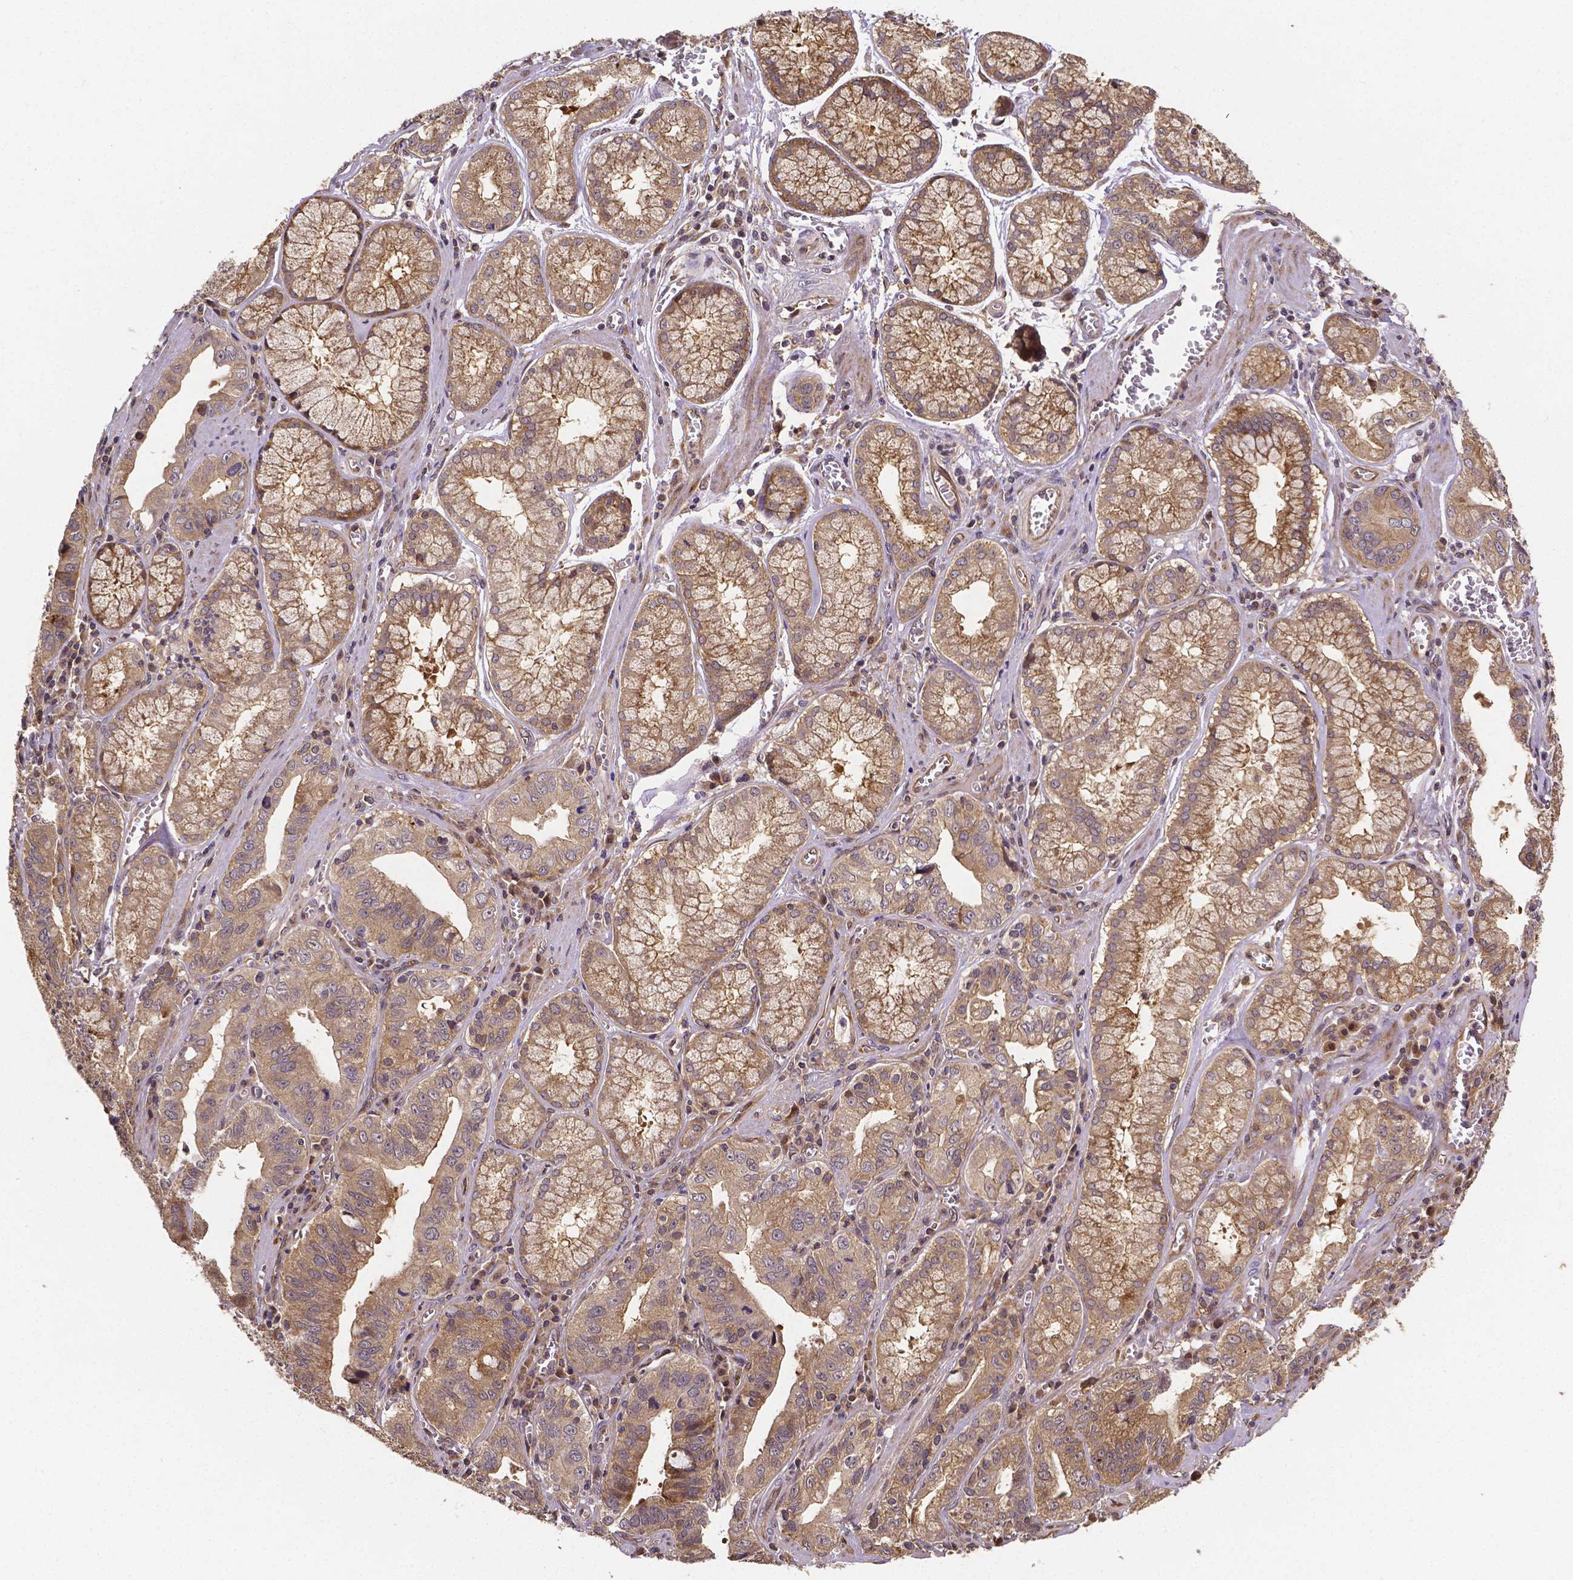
{"staining": {"intensity": "weak", "quantity": ">75%", "location": "cytoplasmic/membranous"}, "tissue": "stomach cancer", "cell_type": "Tumor cells", "image_type": "cancer", "snomed": [{"axis": "morphology", "description": "Adenocarcinoma, NOS"}, {"axis": "topography", "description": "Stomach, lower"}], "caption": "Stomach adenocarcinoma stained for a protein reveals weak cytoplasmic/membranous positivity in tumor cells.", "gene": "RNF123", "patient": {"sex": "female", "age": 76}}